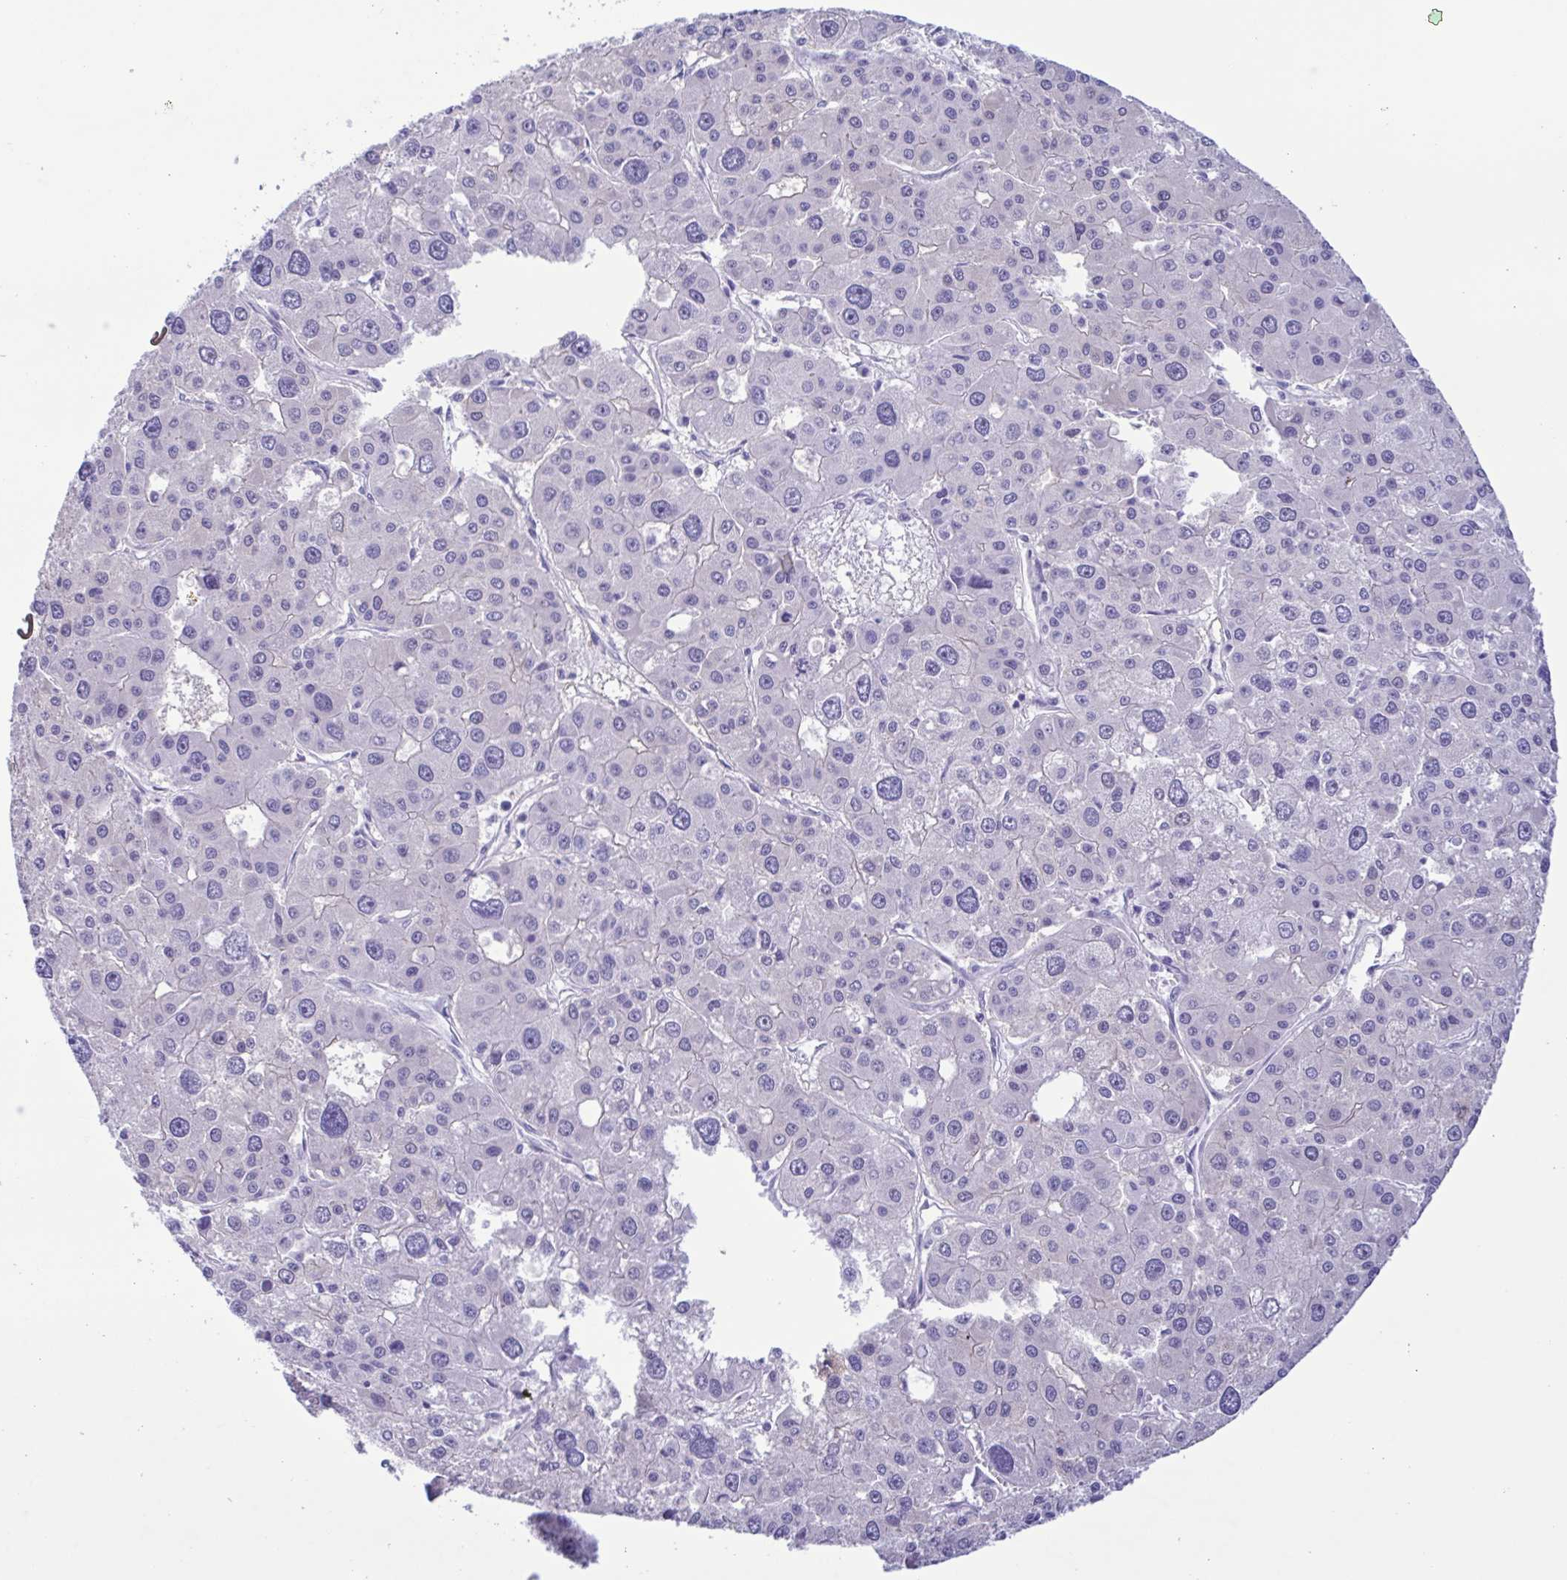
{"staining": {"intensity": "negative", "quantity": "none", "location": "none"}, "tissue": "liver cancer", "cell_type": "Tumor cells", "image_type": "cancer", "snomed": [{"axis": "morphology", "description": "Carcinoma, Hepatocellular, NOS"}, {"axis": "topography", "description": "Liver"}], "caption": "Immunohistochemistry histopathology image of human liver hepatocellular carcinoma stained for a protein (brown), which exhibits no expression in tumor cells.", "gene": "TSPY2", "patient": {"sex": "male", "age": 73}}